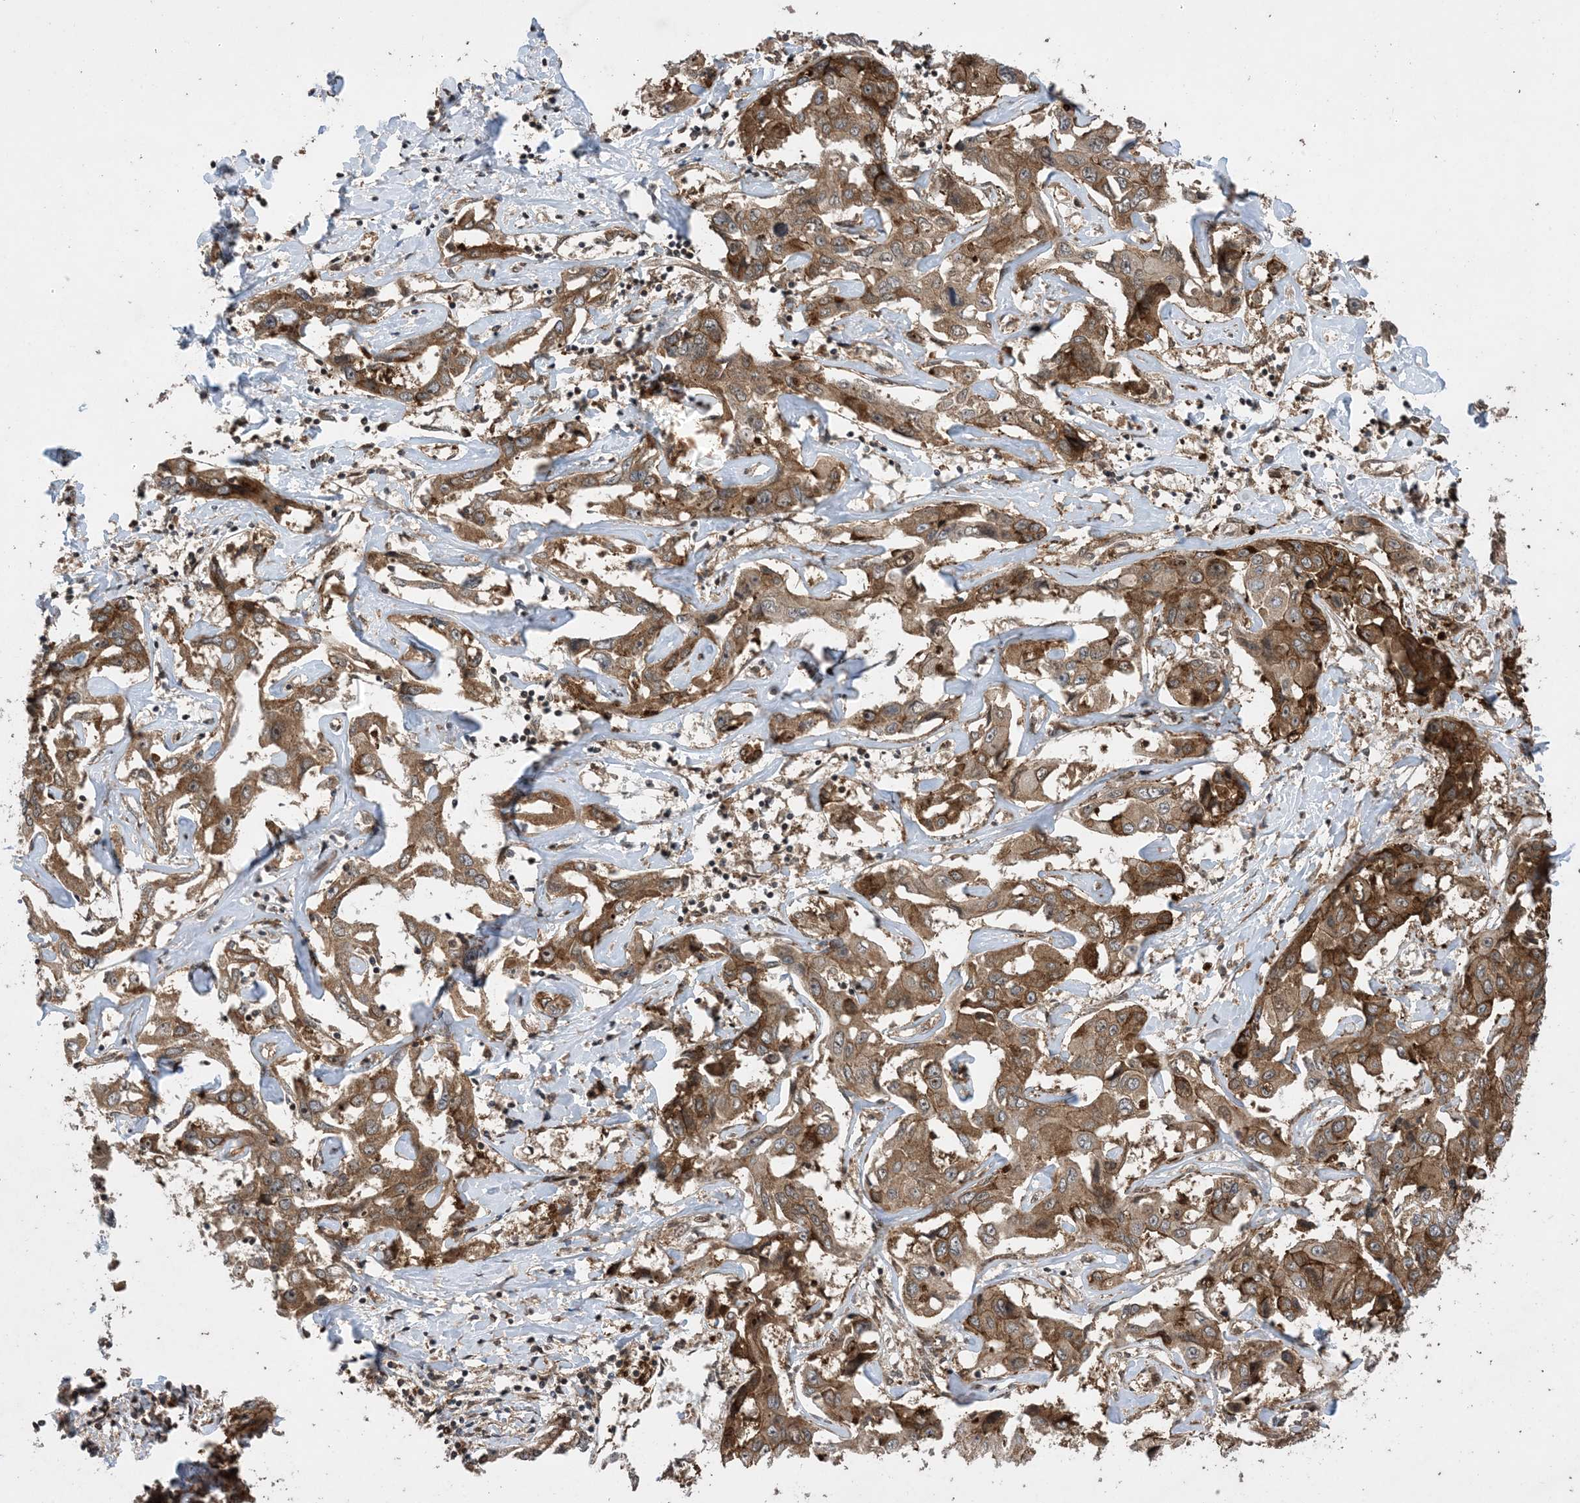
{"staining": {"intensity": "moderate", "quantity": ">75%", "location": "cytoplasmic/membranous"}, "tissue": "liver cancer", "cell_type": "Tumor cells", "image_type": "cancer", "snomed": [{"axis": "morphology", "description": "Cholangiocarcinoma"}, {"axis": "topography", "description": "Liver"}], "caption": "Protein expression analysis of cholangiocarcinoma (liver) shows moderate cytoplasmic/membranous staining in about >75% of tumor cells.", "gene": "ZNF511", "patient": {"sex": "male", "age": 59}}